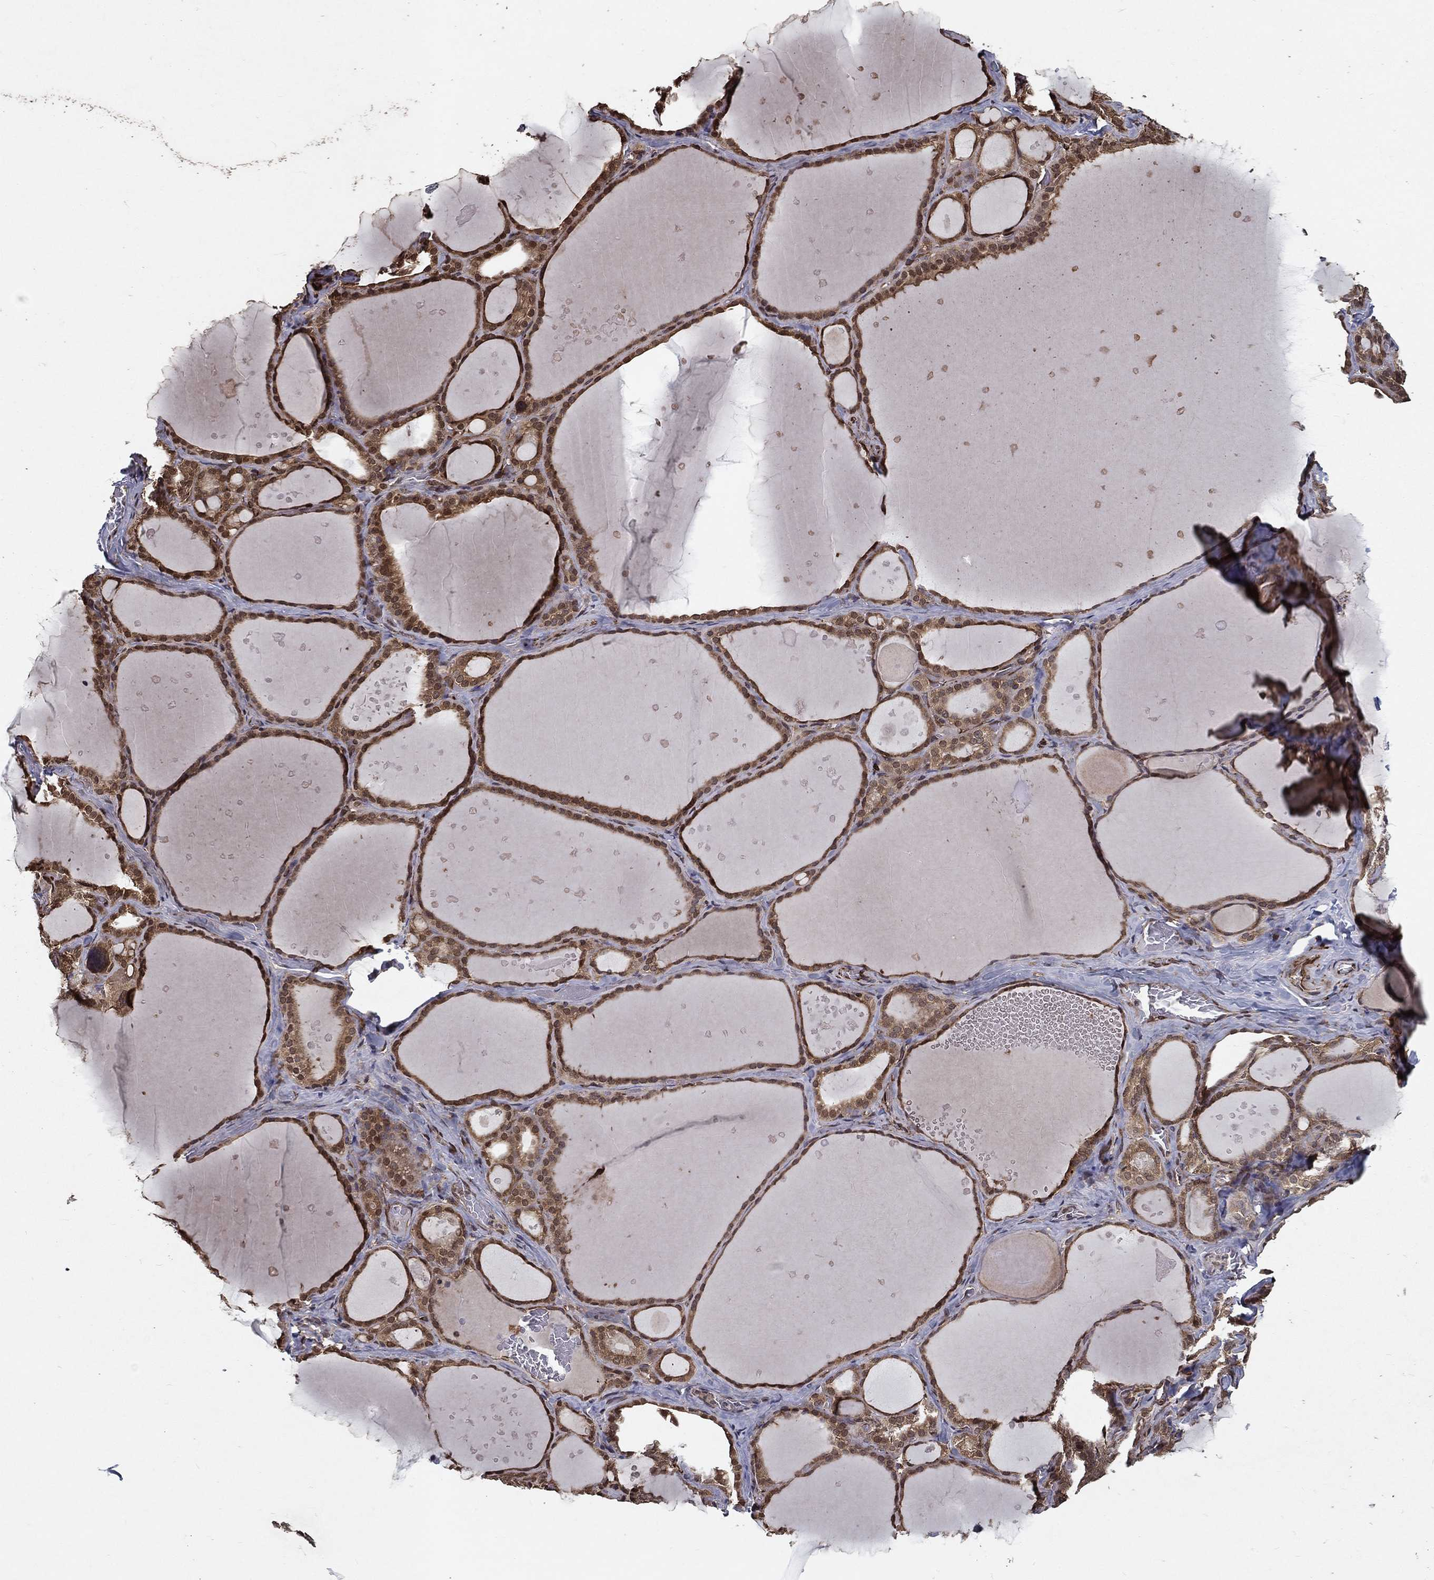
{"staining": {"intensity": "moderate", "quantity": "25%-75%", "location": "cytoplasmic/membranous,nuclear"}, "tissue": "thyroid gland", "cell_type": "Glandular cells", "image_type": "normal", "snomed": [{"axis": "morphology", "description": "Normal tissue, NOS"}, {"axis": "topography", "description": "Thyroid gland"}], "caption": "Immunohistochemical staining of normal thyroid gland exhibits medium levels of moderate cytoplasmic/membranous,nuclear staining in about 25%-75% of glandular cells. (DAB IHC, brown staining for protein, blue staining for nuclei).", "gene": "CERS2", "patient": {"sex": "male", "age": 63}}